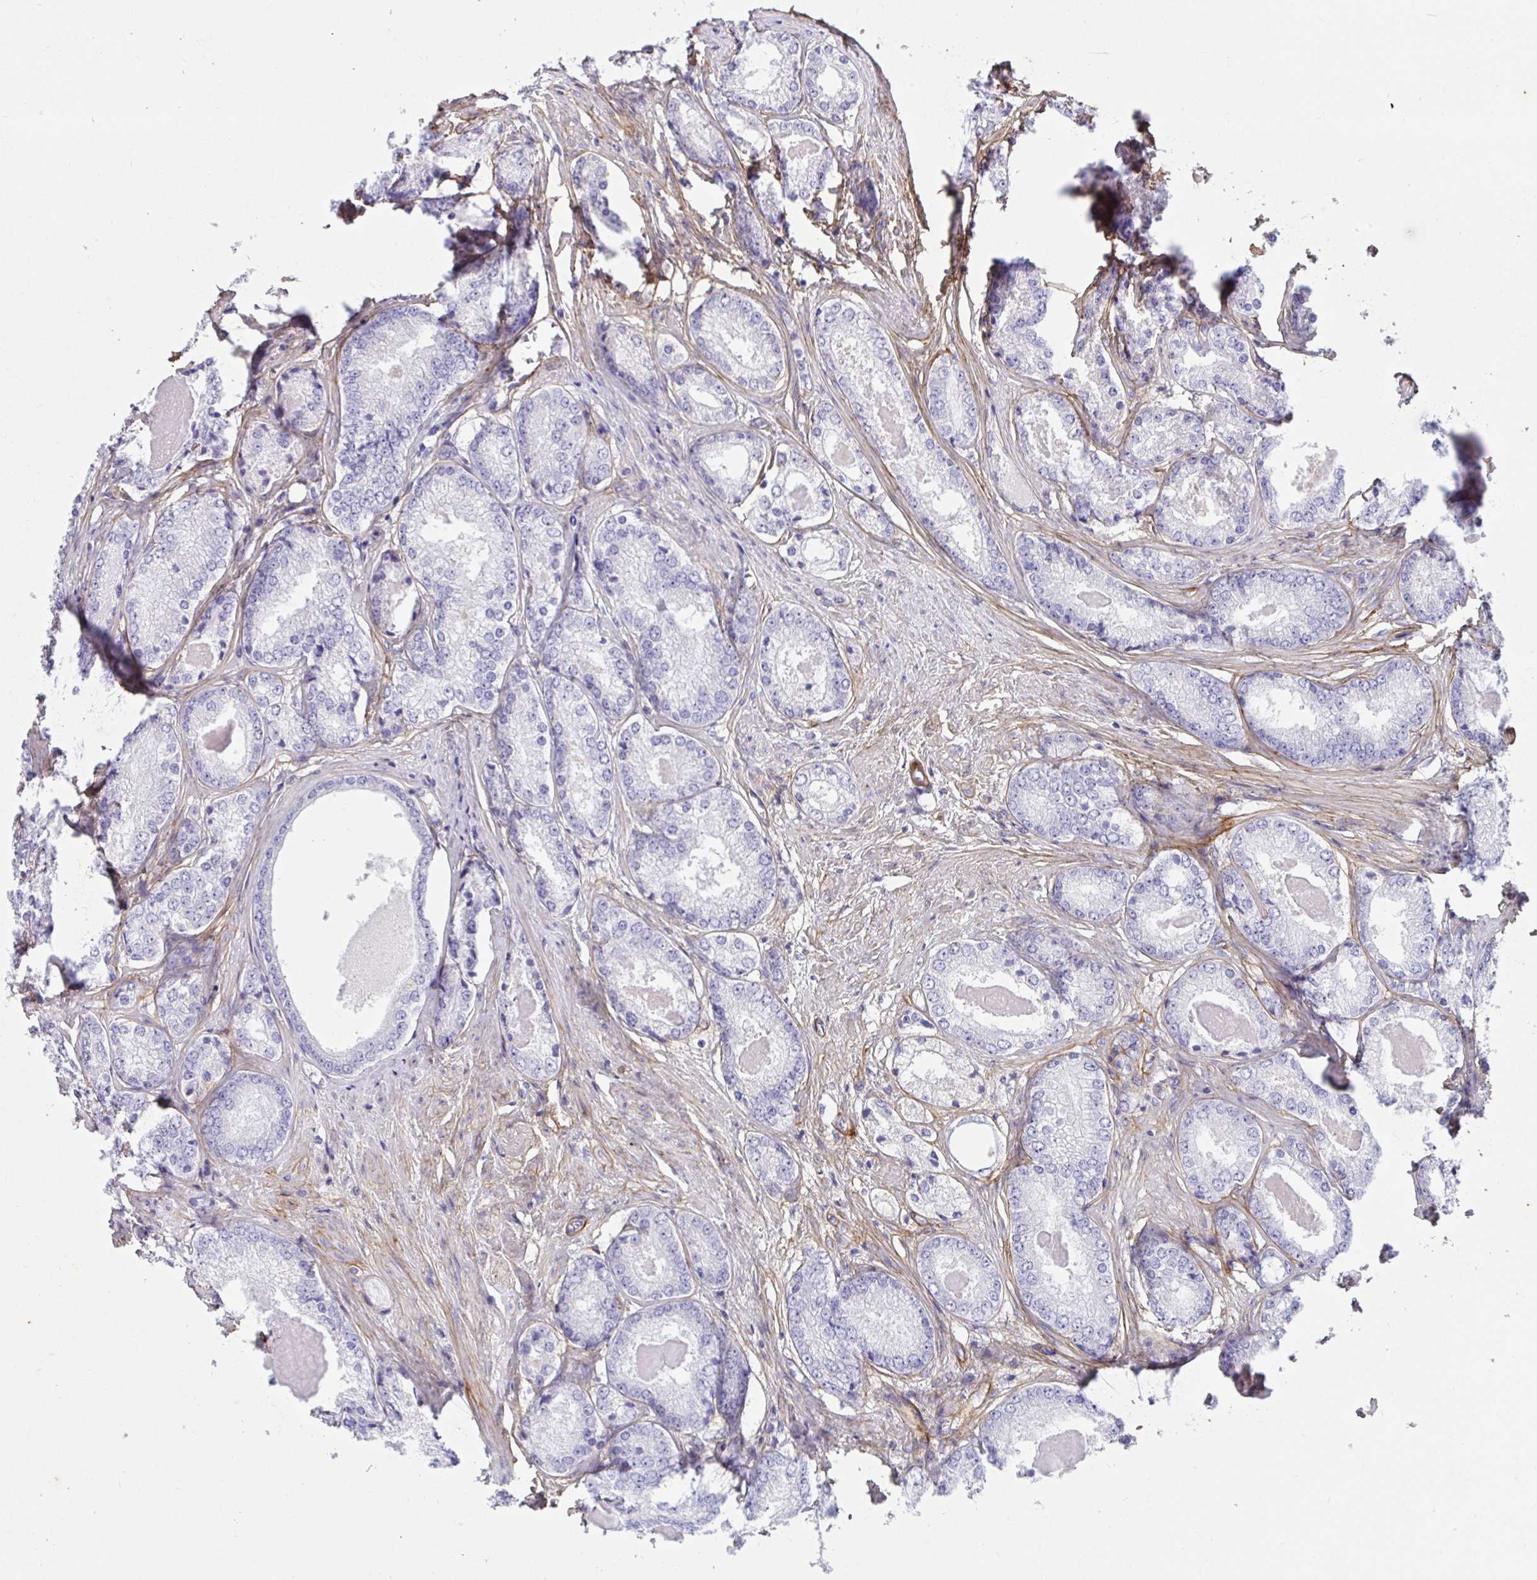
{"staining": {"intensity": "negative", "quantity": "none", "location": "none"}, "tissue": "prostate cancer", "cell_type": "Tumor cells", "image_type": "cancer", "snomed": [{"axis": "morphology", "description": "Adenocarcinoma, NOS"}, {"axis": "morphology", "description": "Adenocarcinoma, Low grade"}, {"axis": "topography", "description": "Prostate"}], "caption": "Histopathology image shows no significant protein staining in tumor cells of adenocarcinoma (prostate).", "gene": "LHFPL6", "patient": {"sex": "male", "age": 68}}